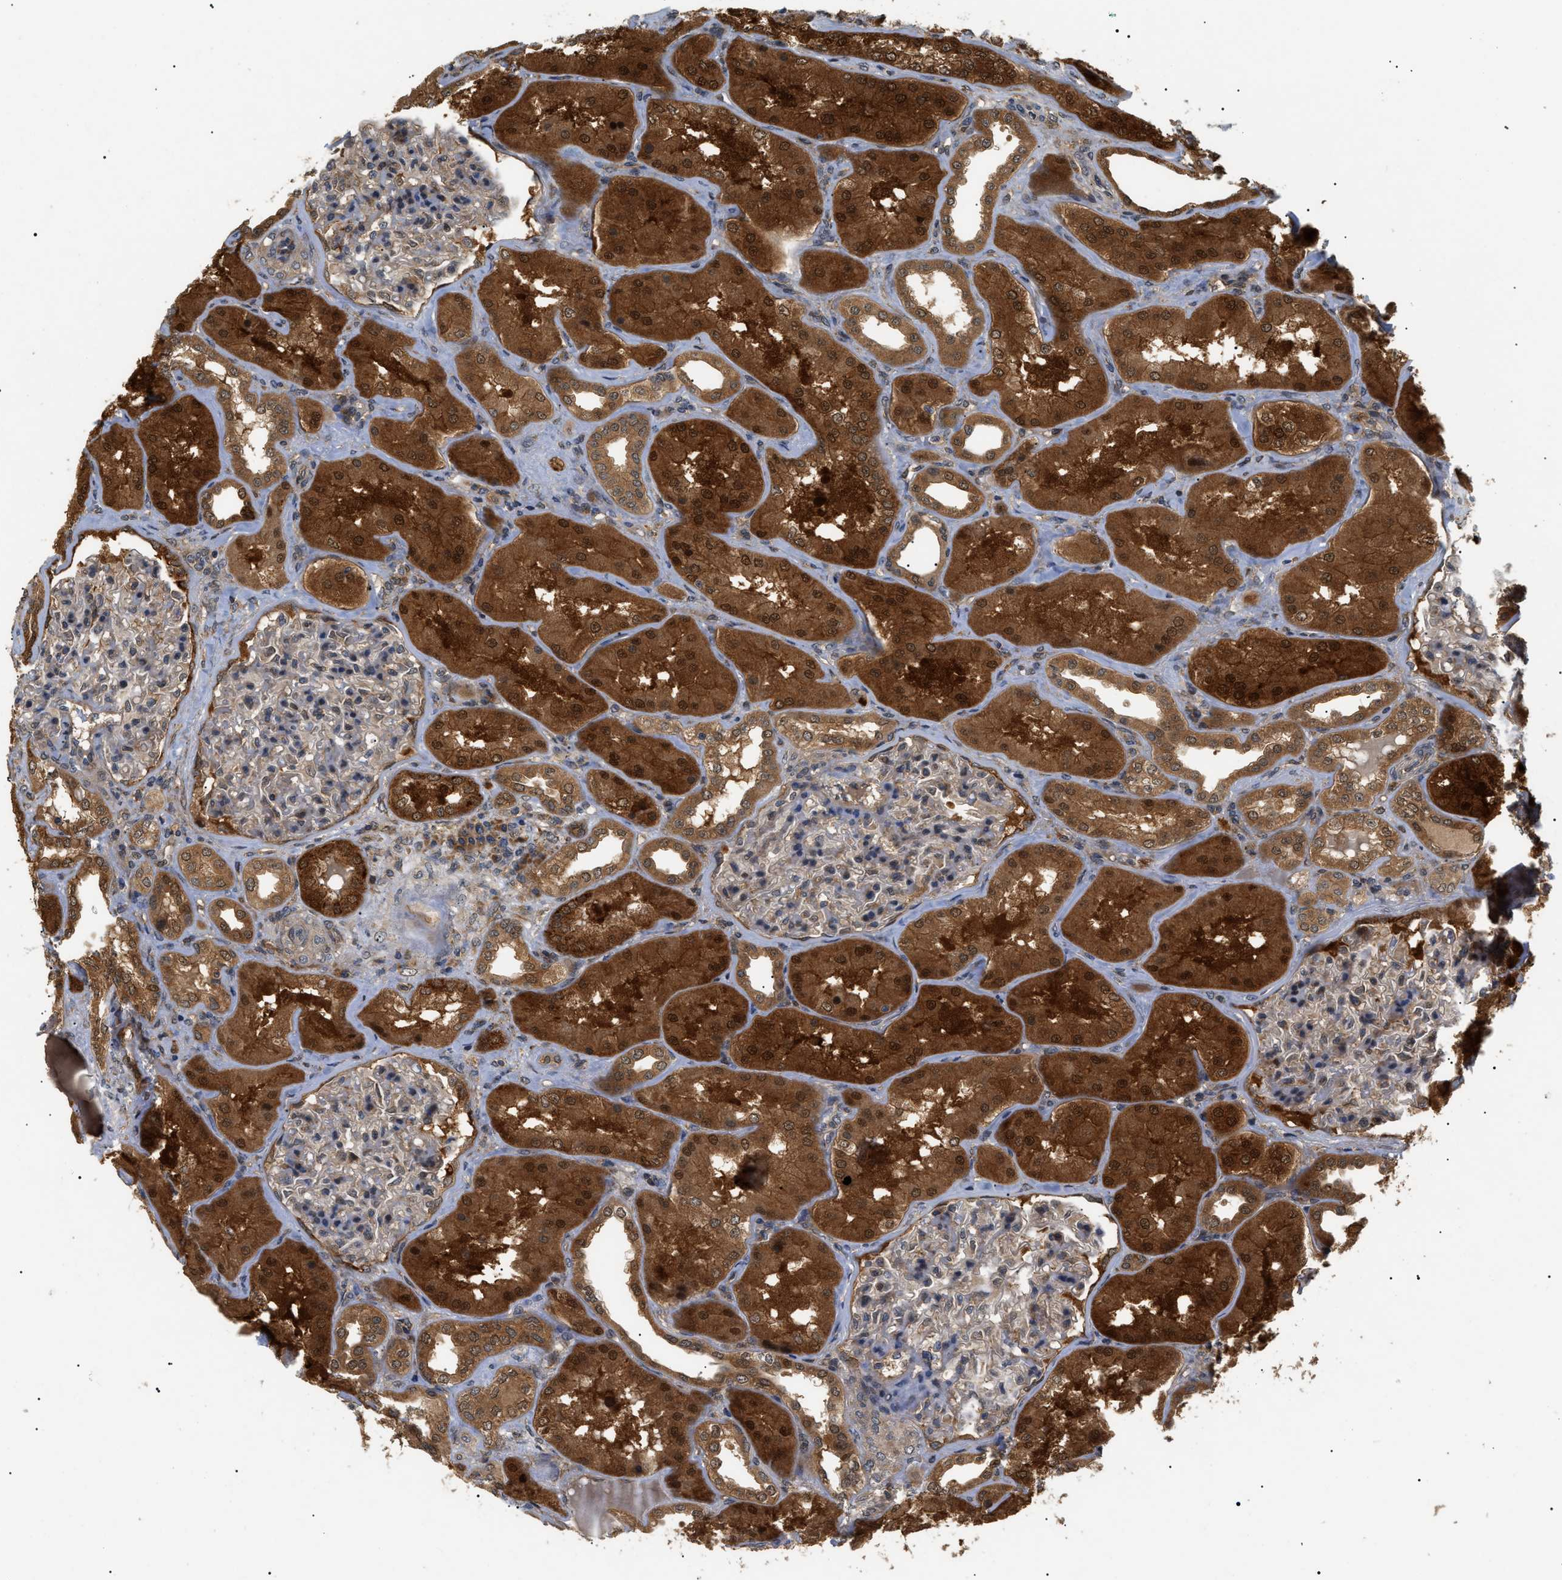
{"staining": {"intensity": "weak", "quantity": "25%-75%", "location": "cytoplasmic/membranous,nuclear"}, "tissue": "kidney", "cell_type": "Cells in glomeruli", "image_type": "normal", "snomed": [{"axis": "morphology", "description": "Normal tissue, NOS"}, {"axis": "topography", "description": "Kidney"}], "caption": "Kidney stained with immunohistochemistry displays weak cytoplasmic/membranous,nuclear positivity in about 25%-75% of cells in glomeruli. (Stains: DAB (3,3'-diaminobenzidine) in brown, nuclei in blue, Microscopy: brightfield microscopy at high magnification).", "gene": "ASTL", "patient": {"sex": "female", "age": 56}}